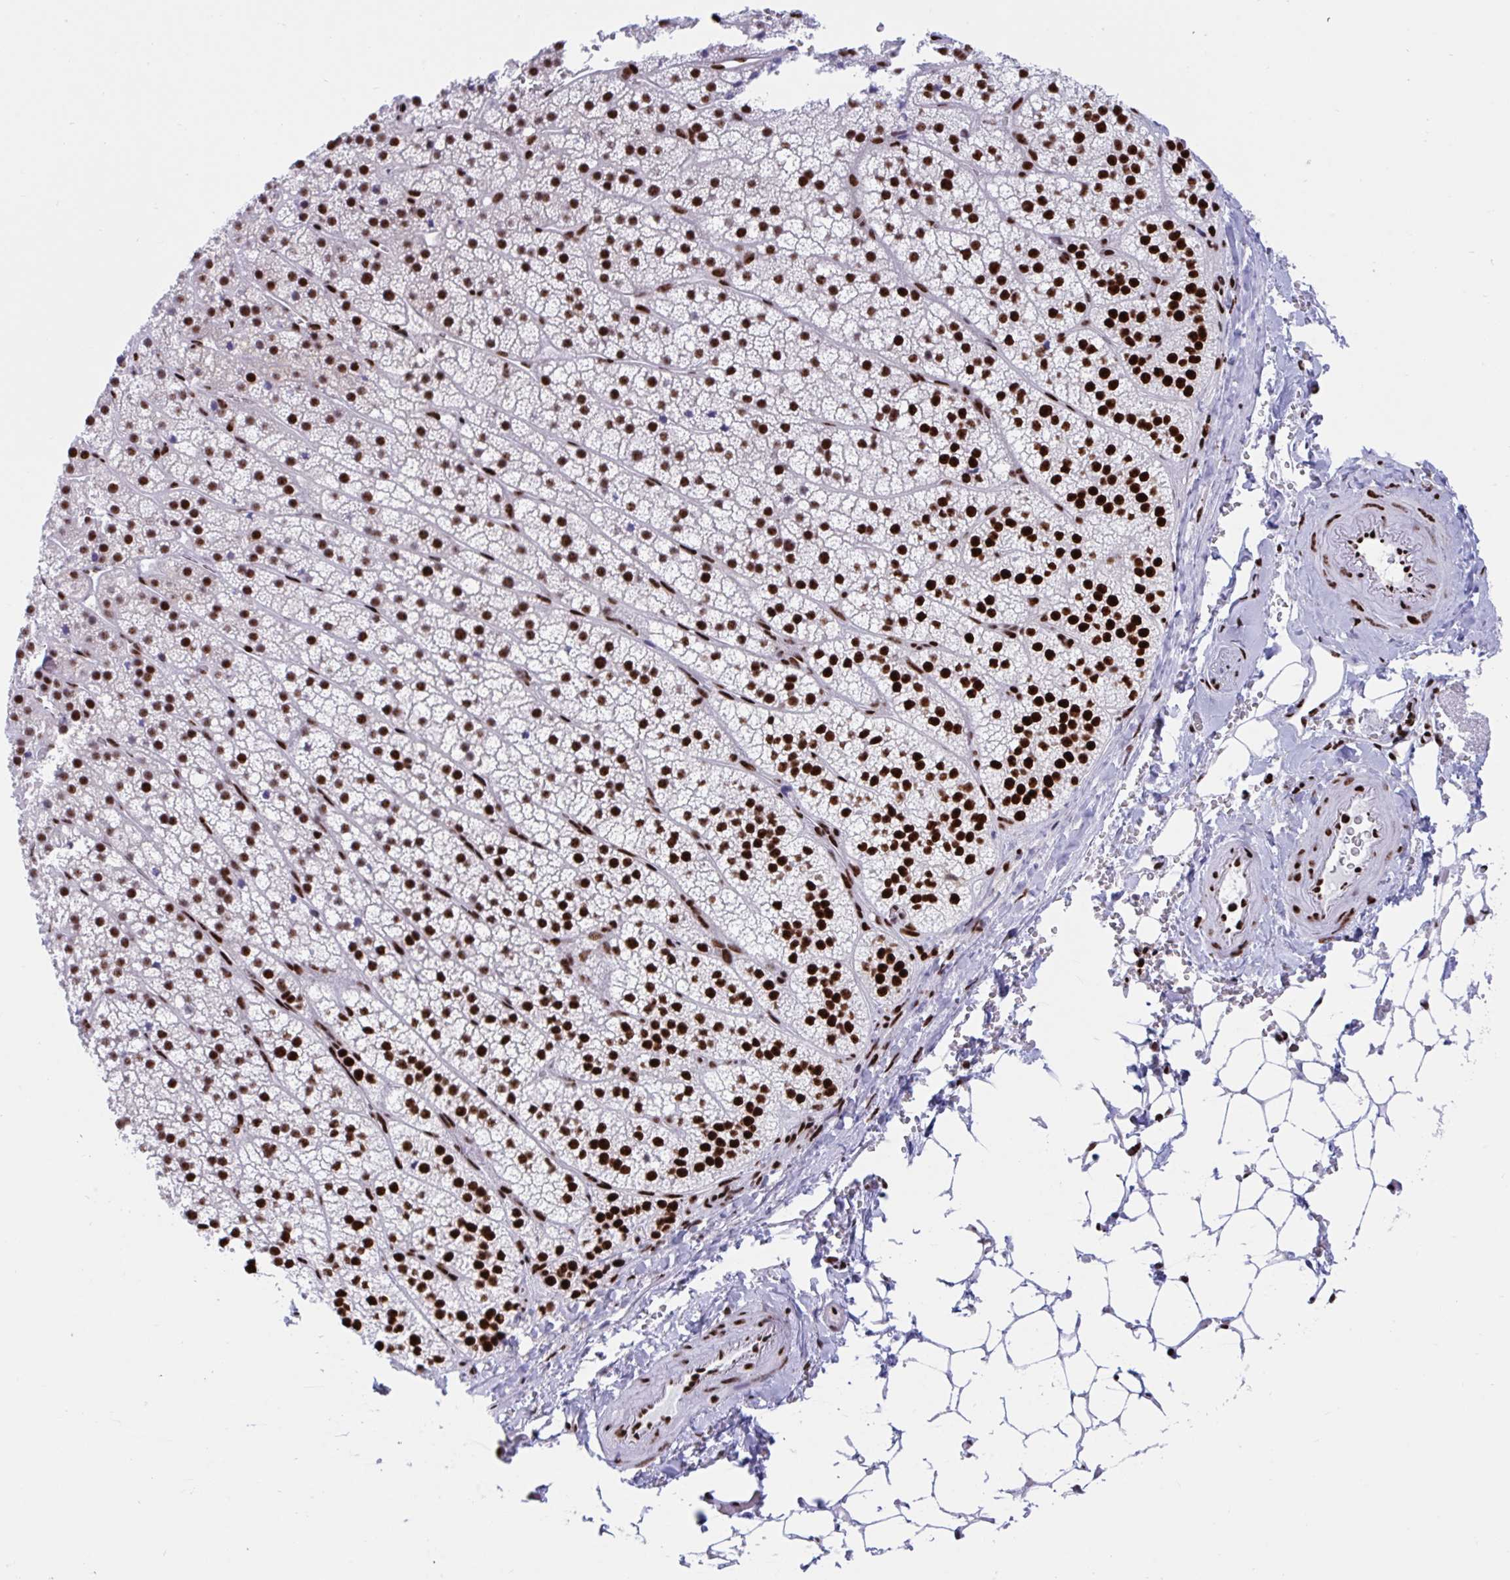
{"staining": {"intensity": "strong", "quantity": "25%-75%", "location": "nuclear"}, "tissue": "adrenal gland", "cell_type": "Glandular cells", "image_type": "normal", "snomed": [{"axis": "morphology", "description": "Normal tissue, NOS"}, {"axis": "topography", "description": "Adrenal gland"}], "caption": "Immunohistochemical staining of normal adrenal gland exhibits 25%-75% levels of strong nuclear protein positivity in approximately 25%-75% of glandular cells.", "gene": "IKZF2", "patient": {"sex": "male", "age": 53}}